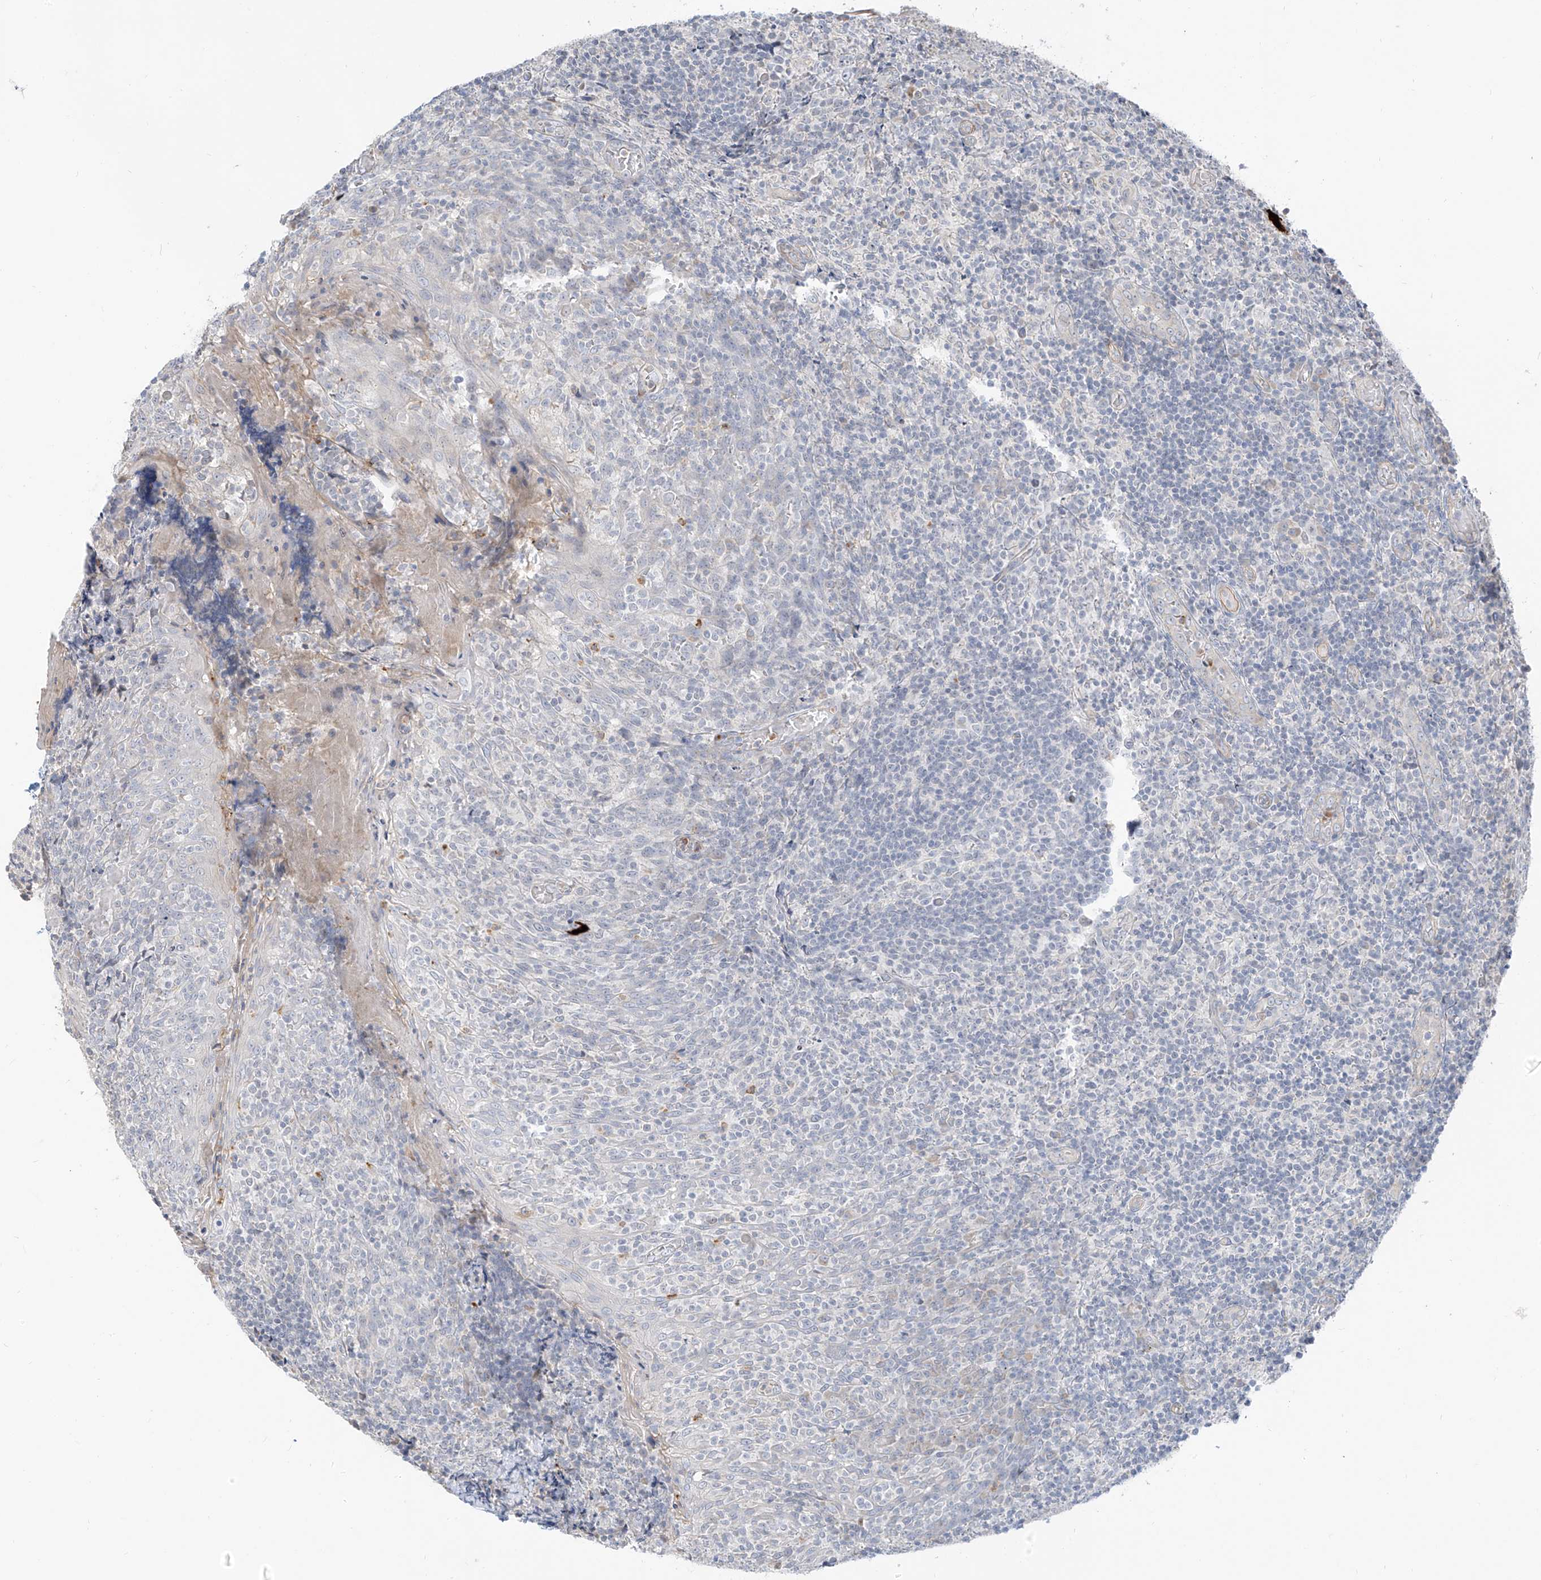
{"staining": {"intensity": "negative", "quantity": "none", "location": "none"}, "tissue": "tonsil", "cell_type": "Germinal center cells", "image_type": "normal", "snomed": [{"axis": "morphology", "description": "Normal tissue, NOS"}, {"axis": "topography", "description": "Tonsil"}], "caption": "The IHC histopathology image has no significant expression in germinal center cells of tonsil. (DAB immunohistochemistry (IHC), high magnification).", "gene": "C2orf42", "patient": {"sex": "female", "age": 19}}